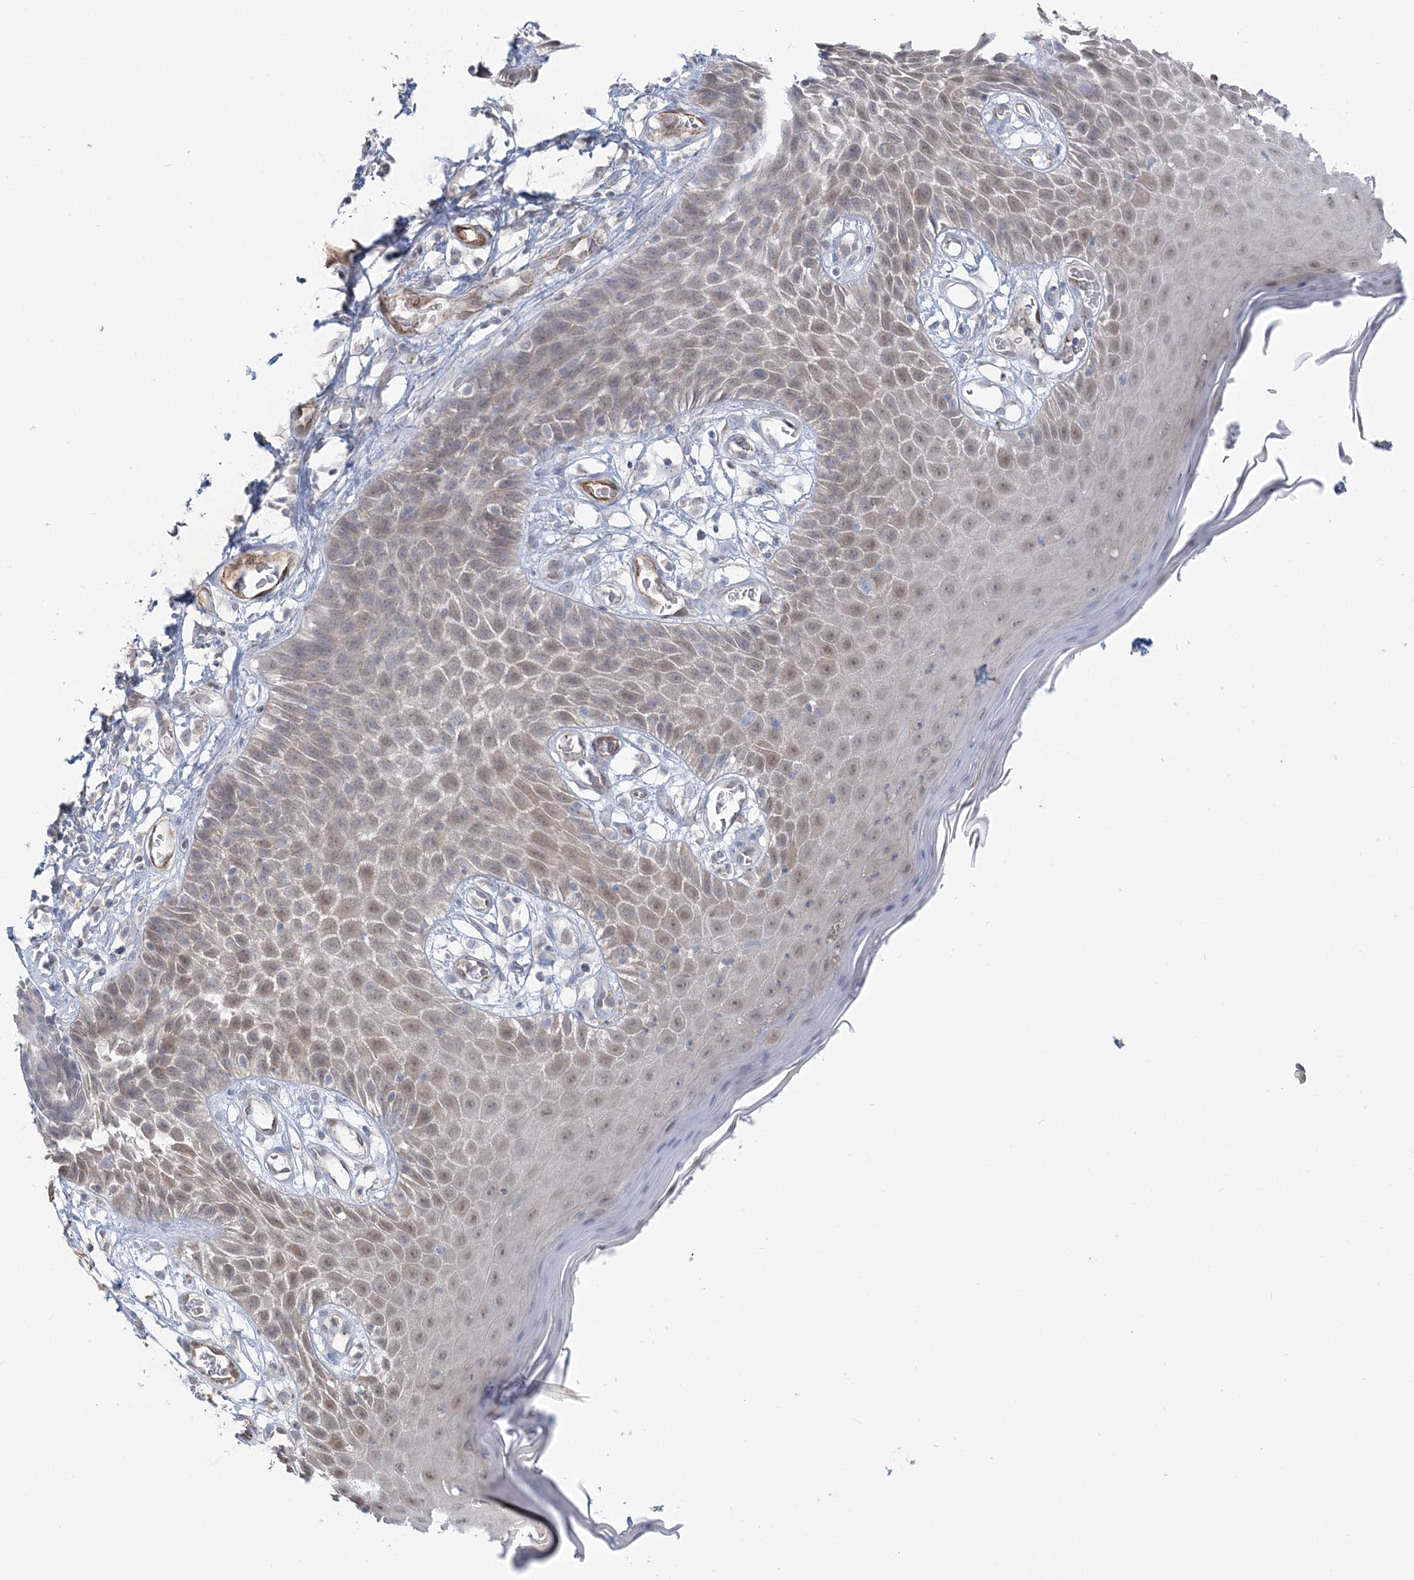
{"staining": {"intensity": "moderate", "quantity": "25%-75%", "location": "cytoplasmic/membranous"}, "tissue": "skin", "cell_type": "Epidermal cells", "image_type": "normal", "snomed": [{"axis": "morphology", "description": "Normal tissue, NOS"}, {"axis": "topography", "description": "Vulva"}], "caption": "Immunohistochemistry staining of benign skin, which reveals medium levels of moderate cytoplasmic/membranous positivity in approximately 25%-75% of epidermal cells indicating moderate cytoplasmic/membranous protein expression. The staining was performed using DAB (3,3'-diaminobenzidine) (brown) for protein detection and nuclei were counterstained in hematoxylin (blue).", "gene": "INPP1", "patient": {"sex": "female", "age": 68}}